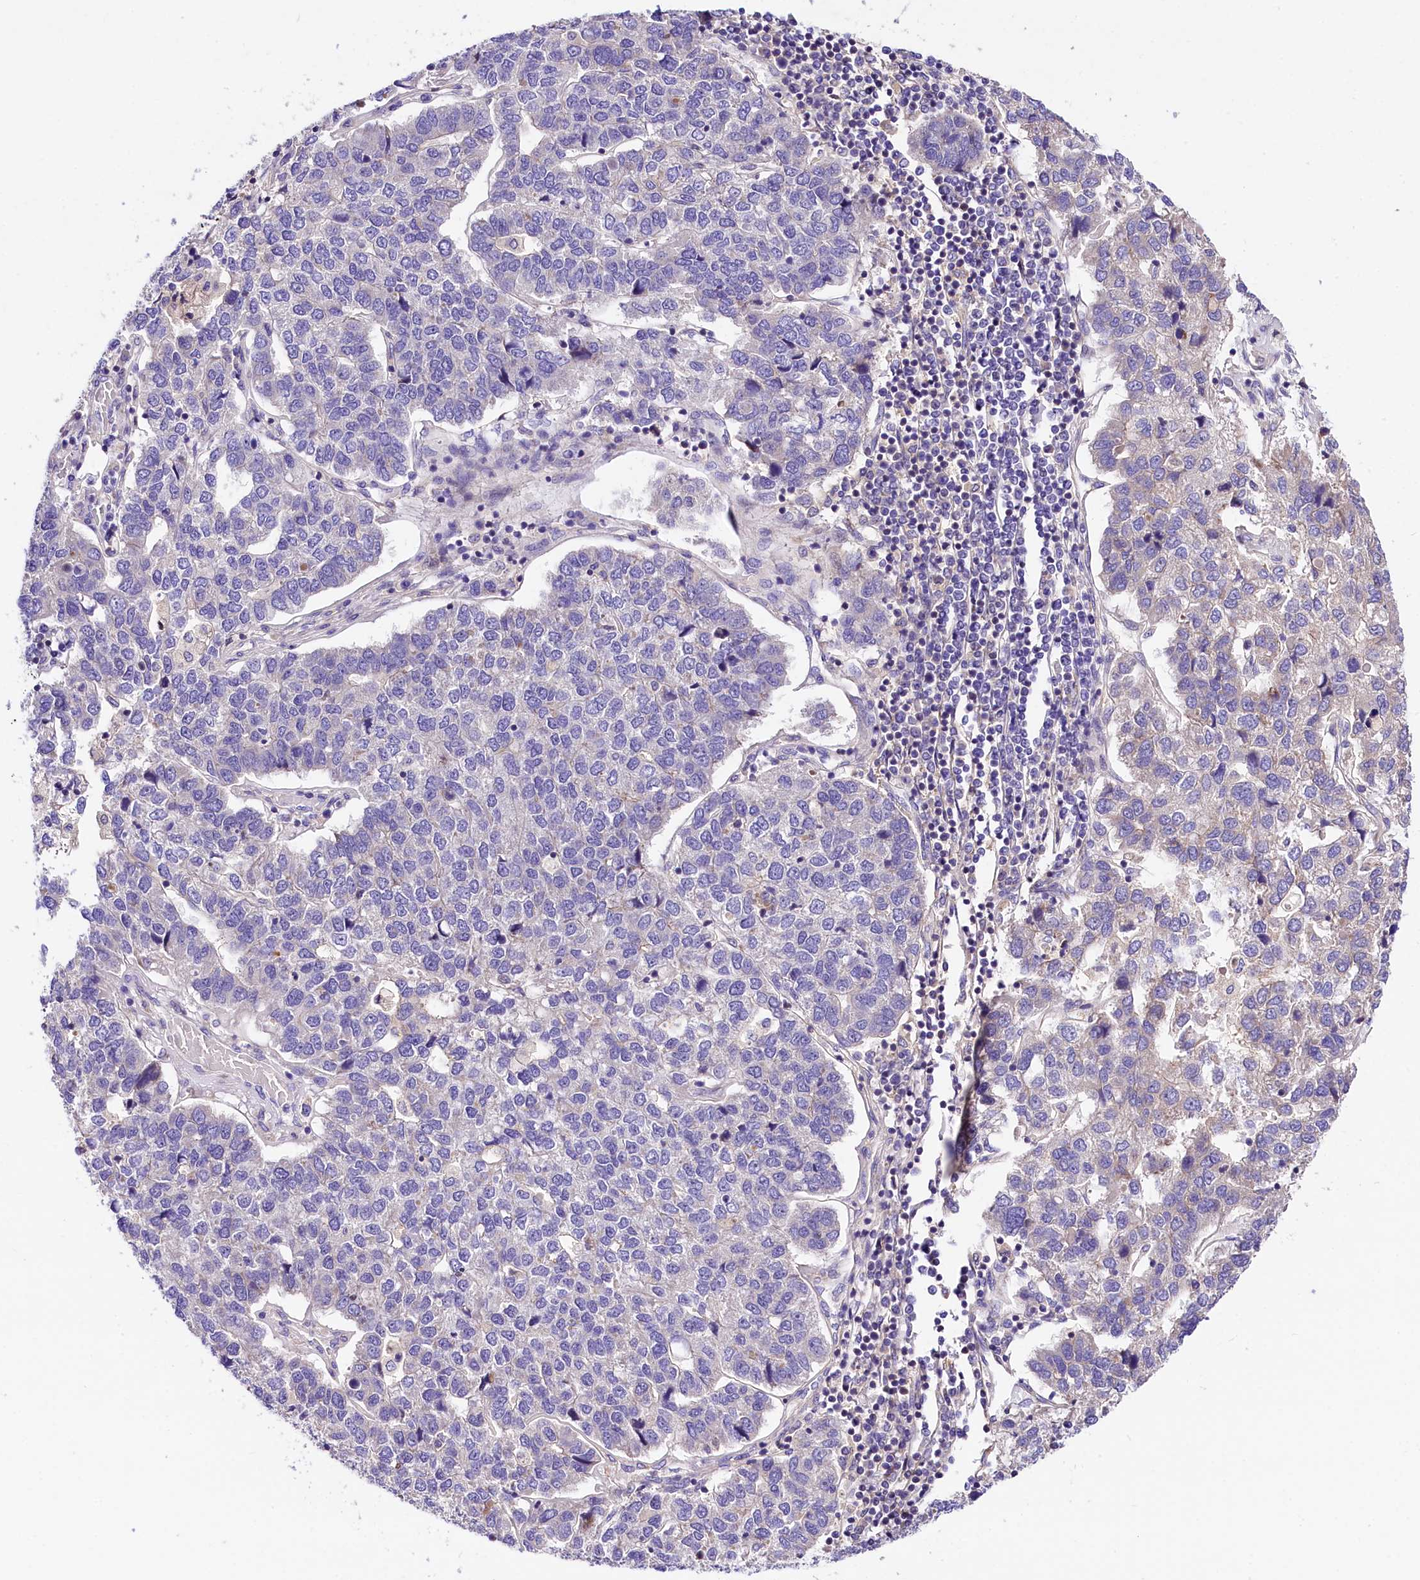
{"staining": {"intensity": "negative", "quantity": "none", "location": "none"}, "tissue": "pancreatic cancer", "cell_type": "Tumor cells", "image_type": "cancer", "snomed": [{"axis": "morphology", "description": "Adenocarcinoma, NOS"}, {"axis": "topography", "description": "Pancreas"}], "caption": "There is no significant staining in tumor cells of pancreatic cancer (adenocarcinoma).", "gene": "ARMC6", "patient": {"sex": "female", "age": 61}}